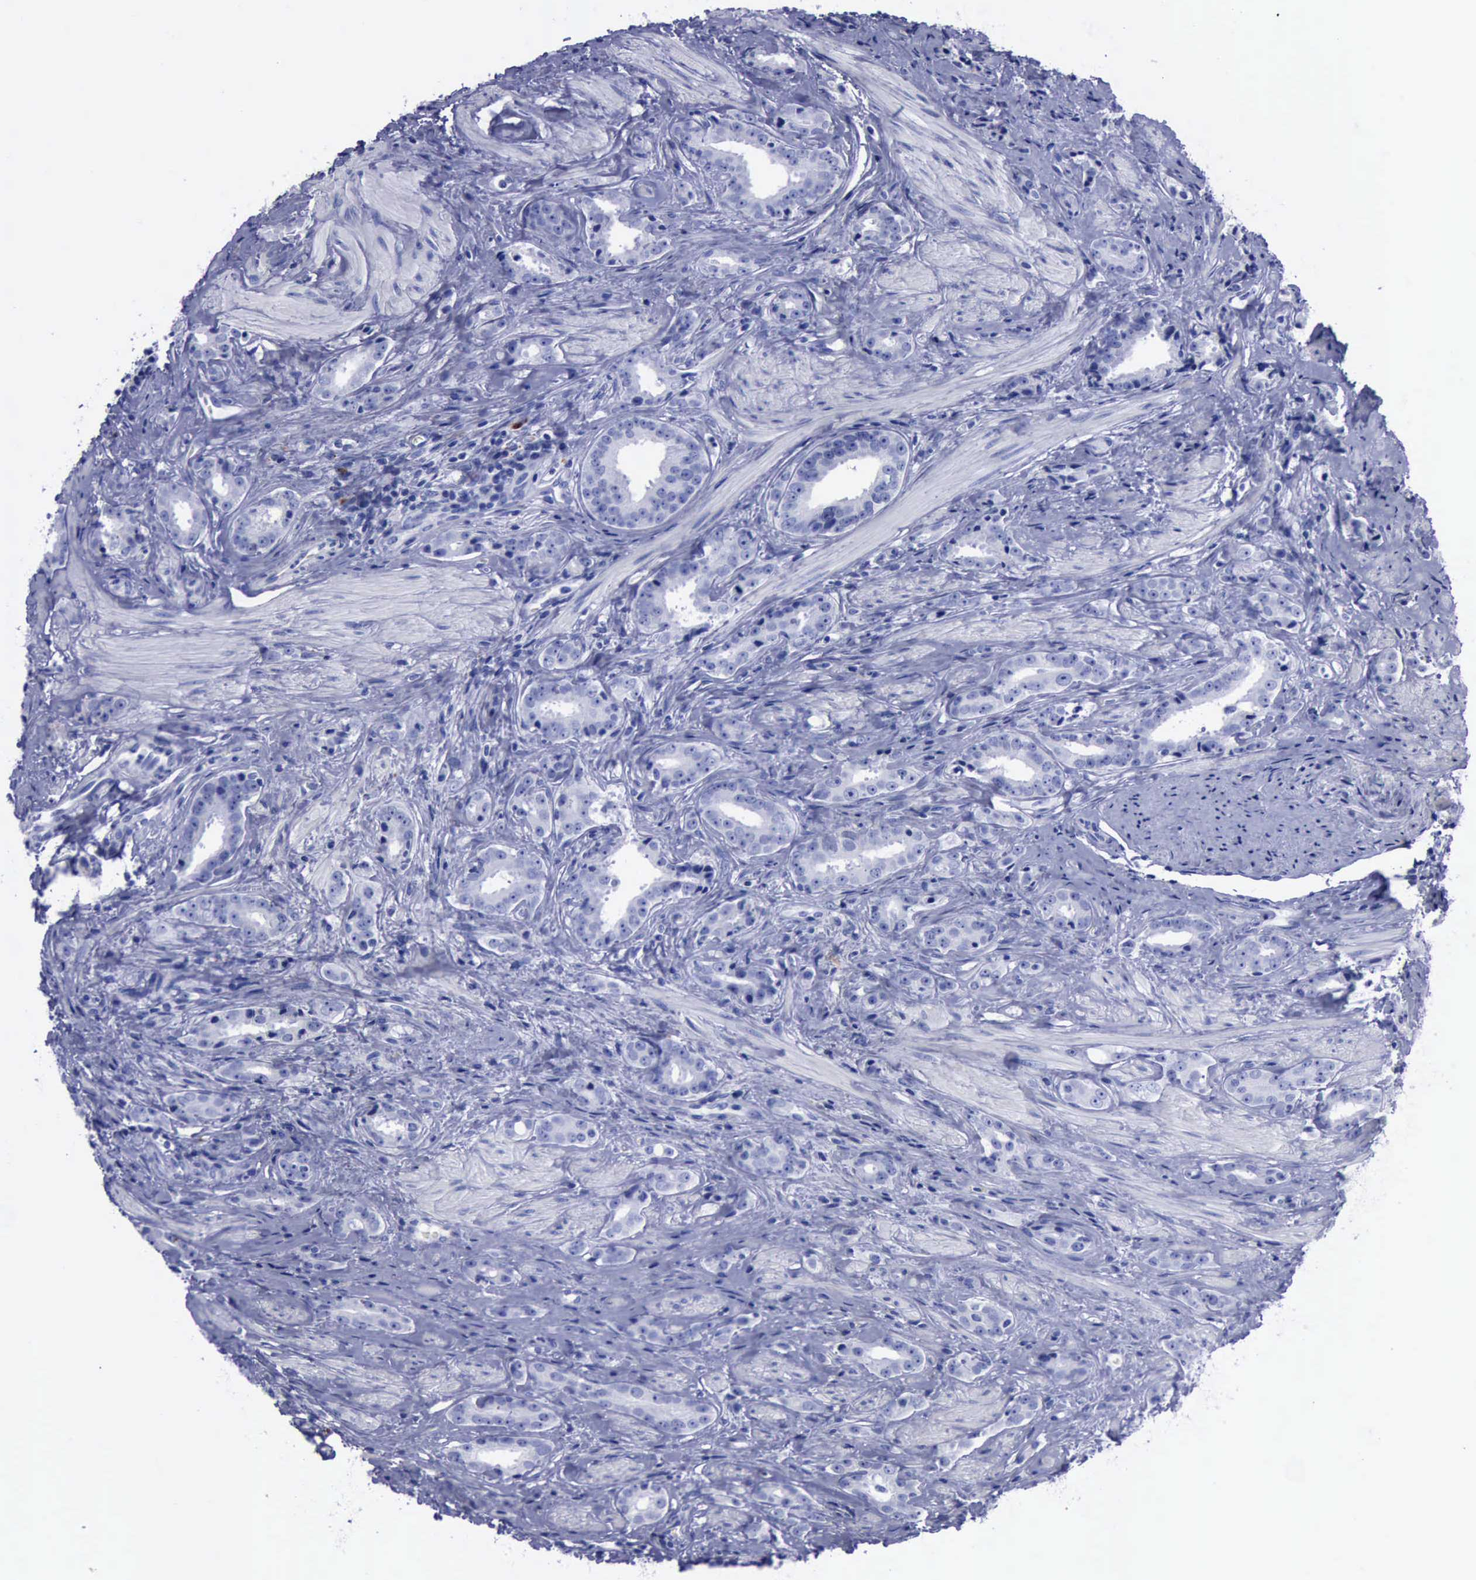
{"staining": {"intensity": "negative", "quantity": "none", "location": "none"}, "tissue": "prostate cancer", "cell_type": "Tumor cells", "image_type": "cancer", "snomed": [{"axis": "morphology", "description": "Adenocarcinoma, Medium grade"}, {"axis": "topography", "description": "Prostate"}], "caption": "High power microscopy histopathology image of an immunohistochemistry micrograph of prostate cancer (adenocarcinoma (medium-grade)), revealing no significant expression in tumor cells.", "gene": "CTSD", "patient": {"sex": "male", "age": 53}}